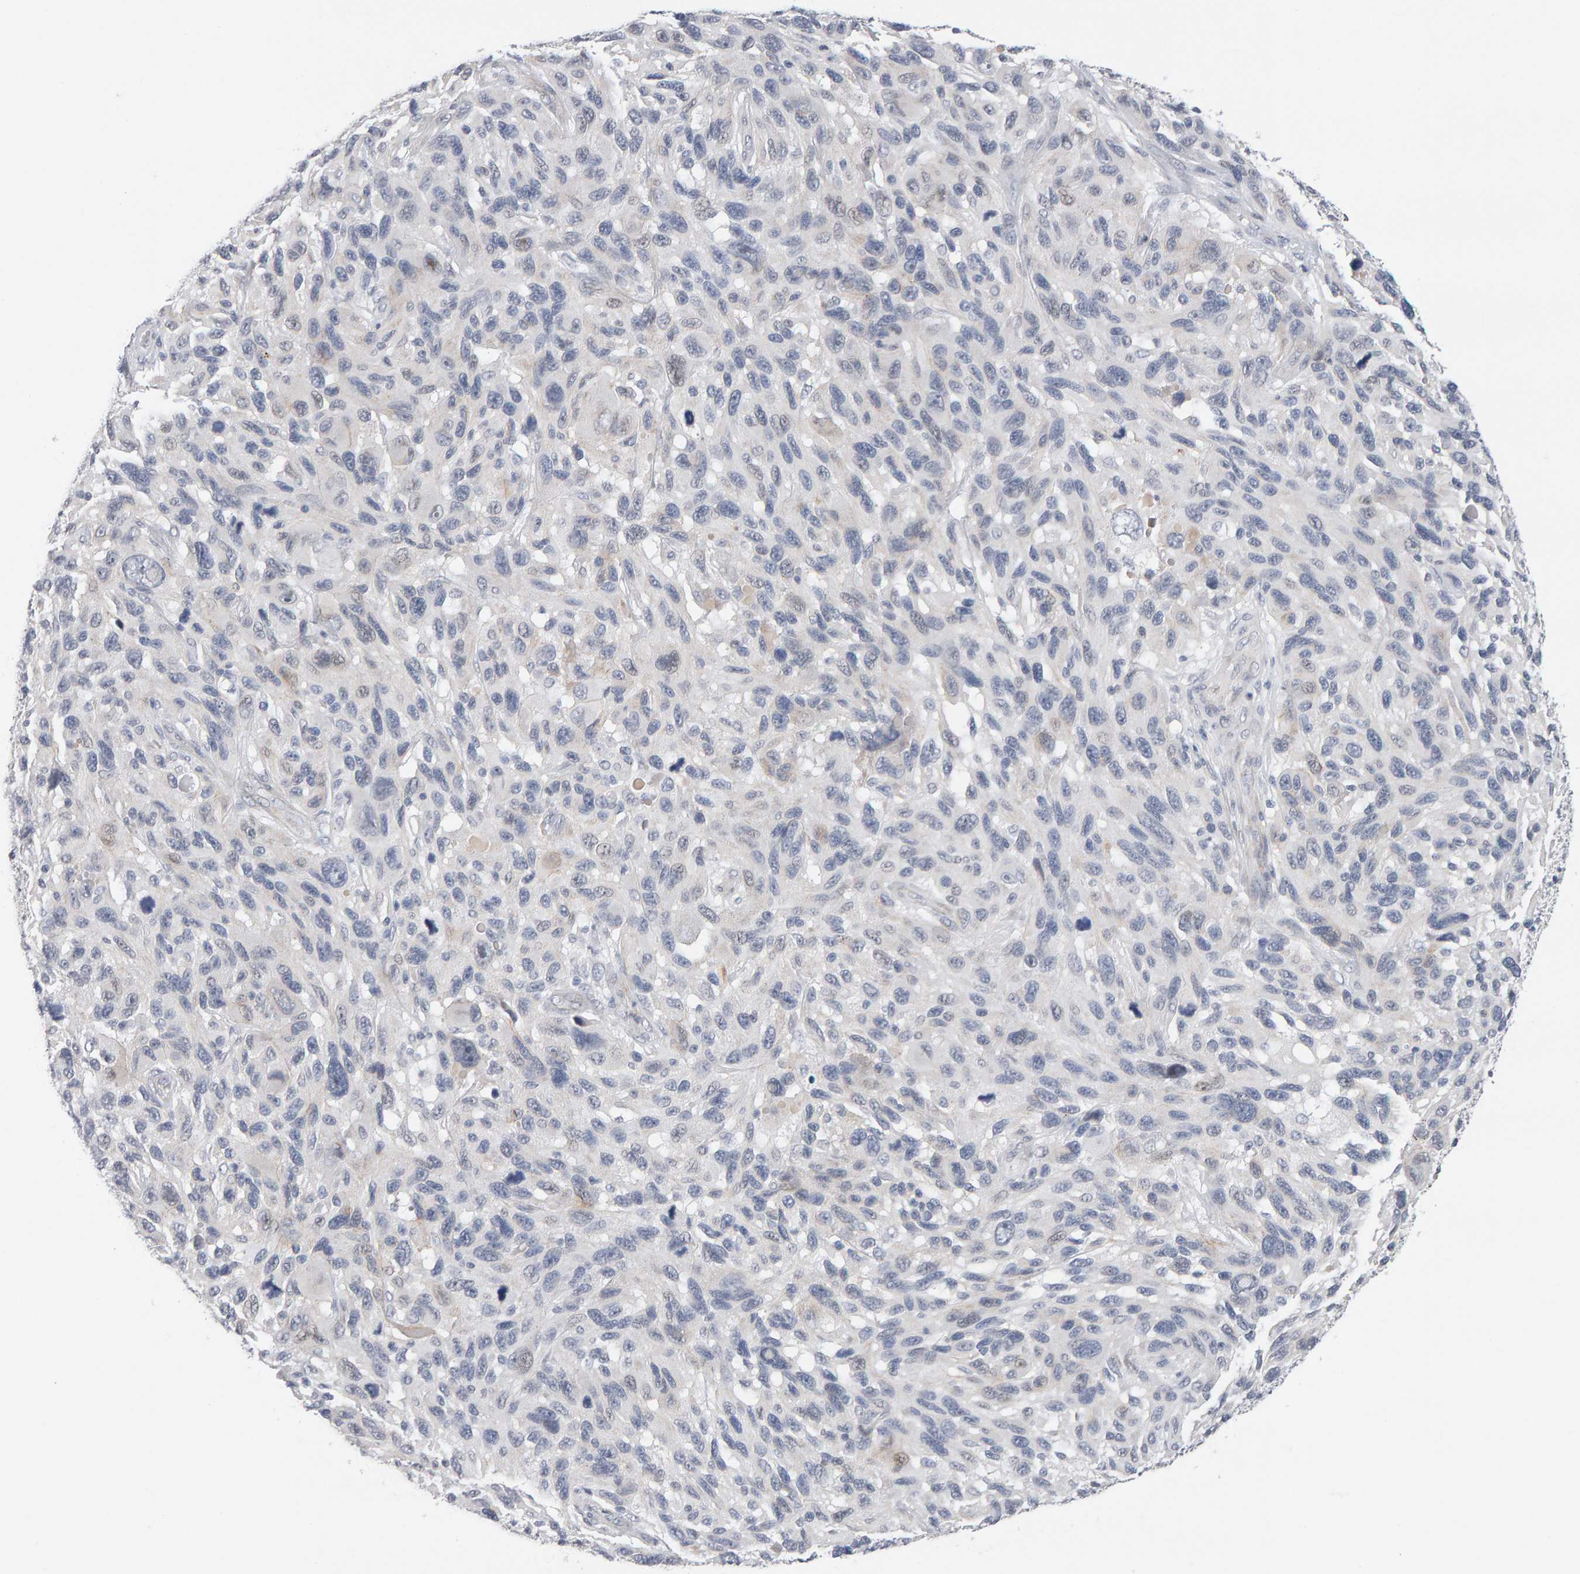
{"staining": {"intensity": "negative", "quantity": "none", "location": "none"}, "tissue": "melanoma", "cell_type": "Tumor cells", "image_type": "cancer", "snomed": [{"axis": "morphology", "description": "Malignant melanoma, NOS"}, {"axis": "topography", "description": "Skin"}], "caption": "Human malignant melanoma stained for a protein using immunohistochemistry shows no staining in tumor cells.", "gene": "HNF4A", "patient": {"sex": "male", "age": 53}}